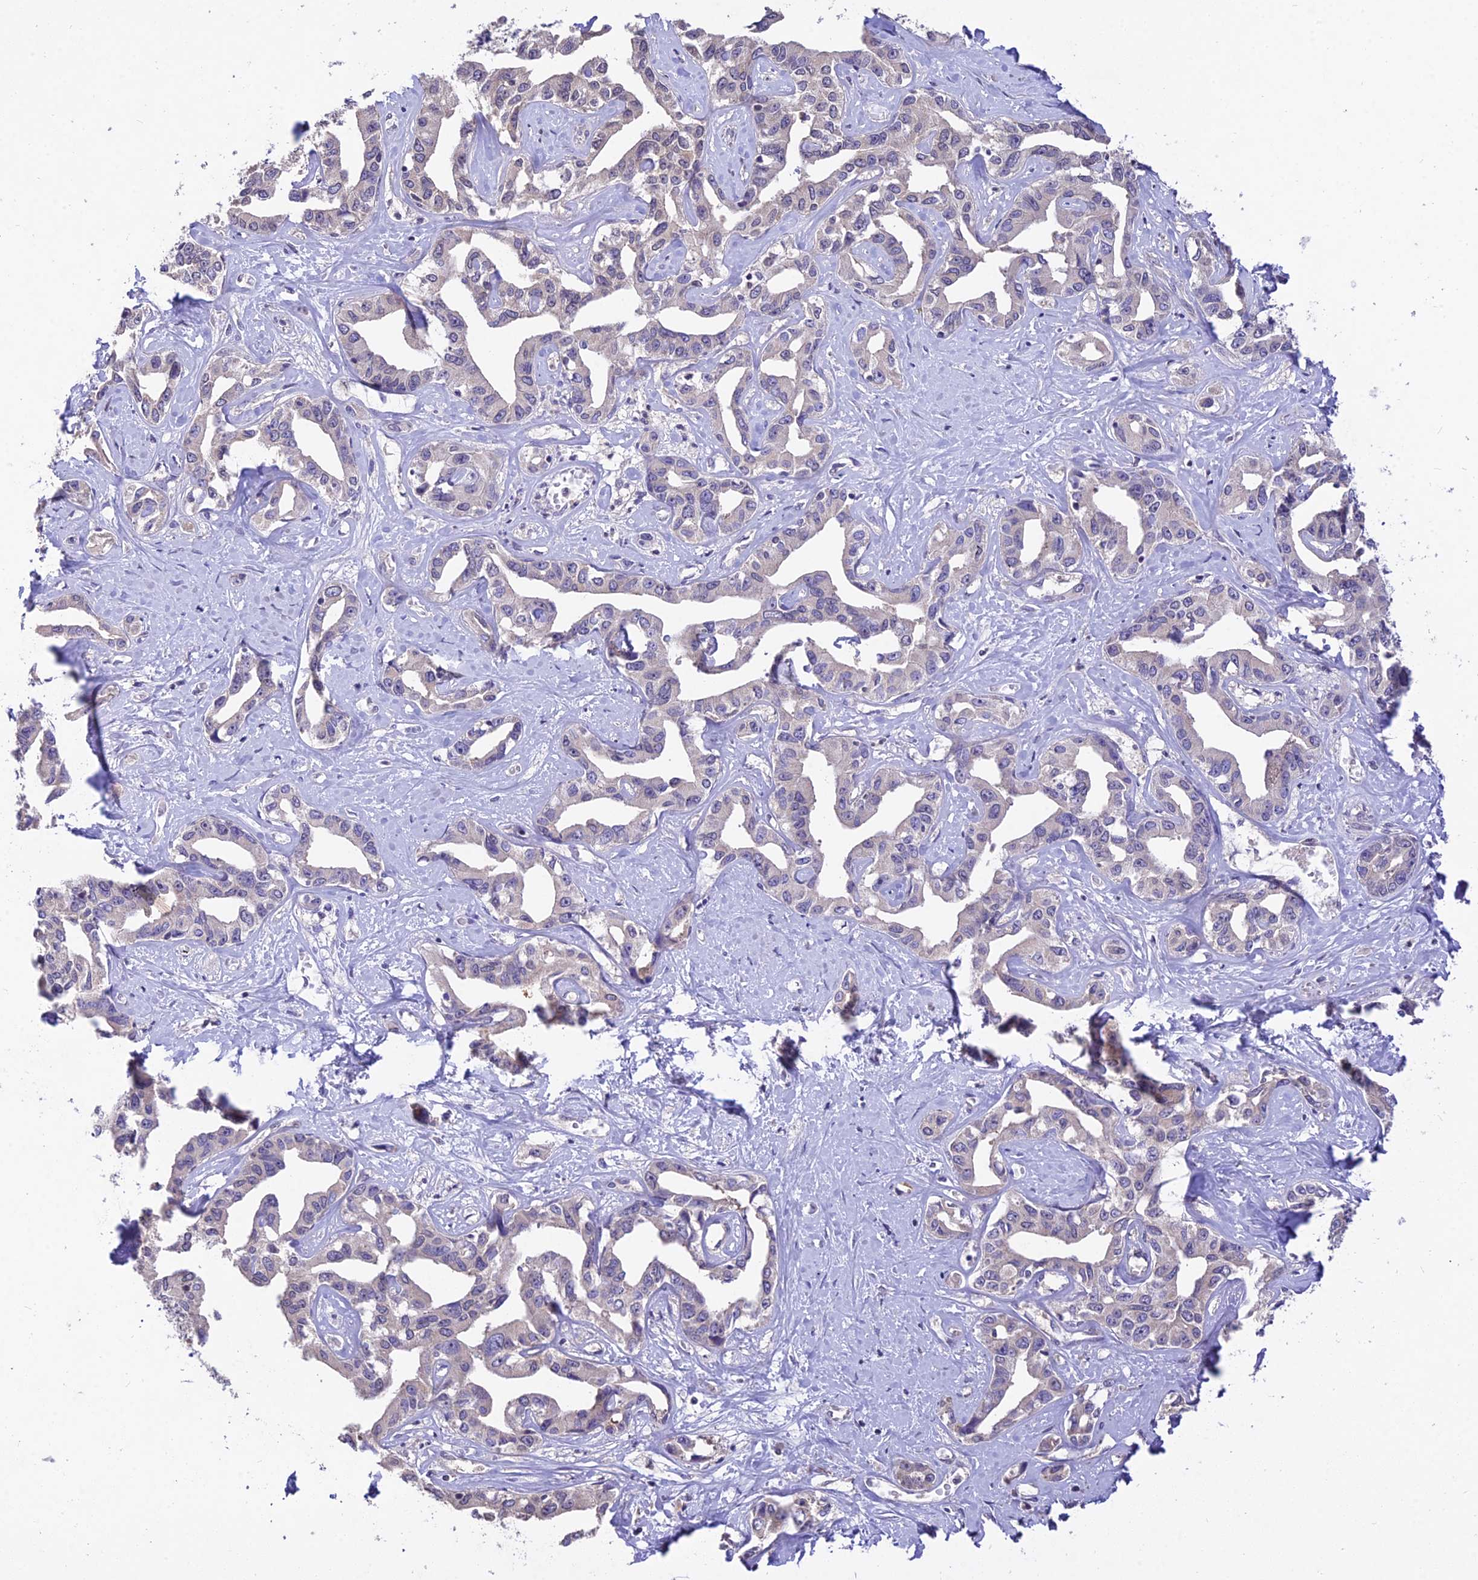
{"staining": {"intensity": "negative", "quantity": "none", "location": "none"}, "tissue": "liver cancer", "cell_type": "Tumor cells", "image_type": "cancer", "snomed": [{"axis": "morphology", "description": "Cholangiocarcinoma"}, {"axis": "topography", "description": "Liver"}], "caption": "An image of human liver cancer is negative for staining in tumor cells.", "gene": "PGK1", "patient": {"sex": "male", "age": 59}}